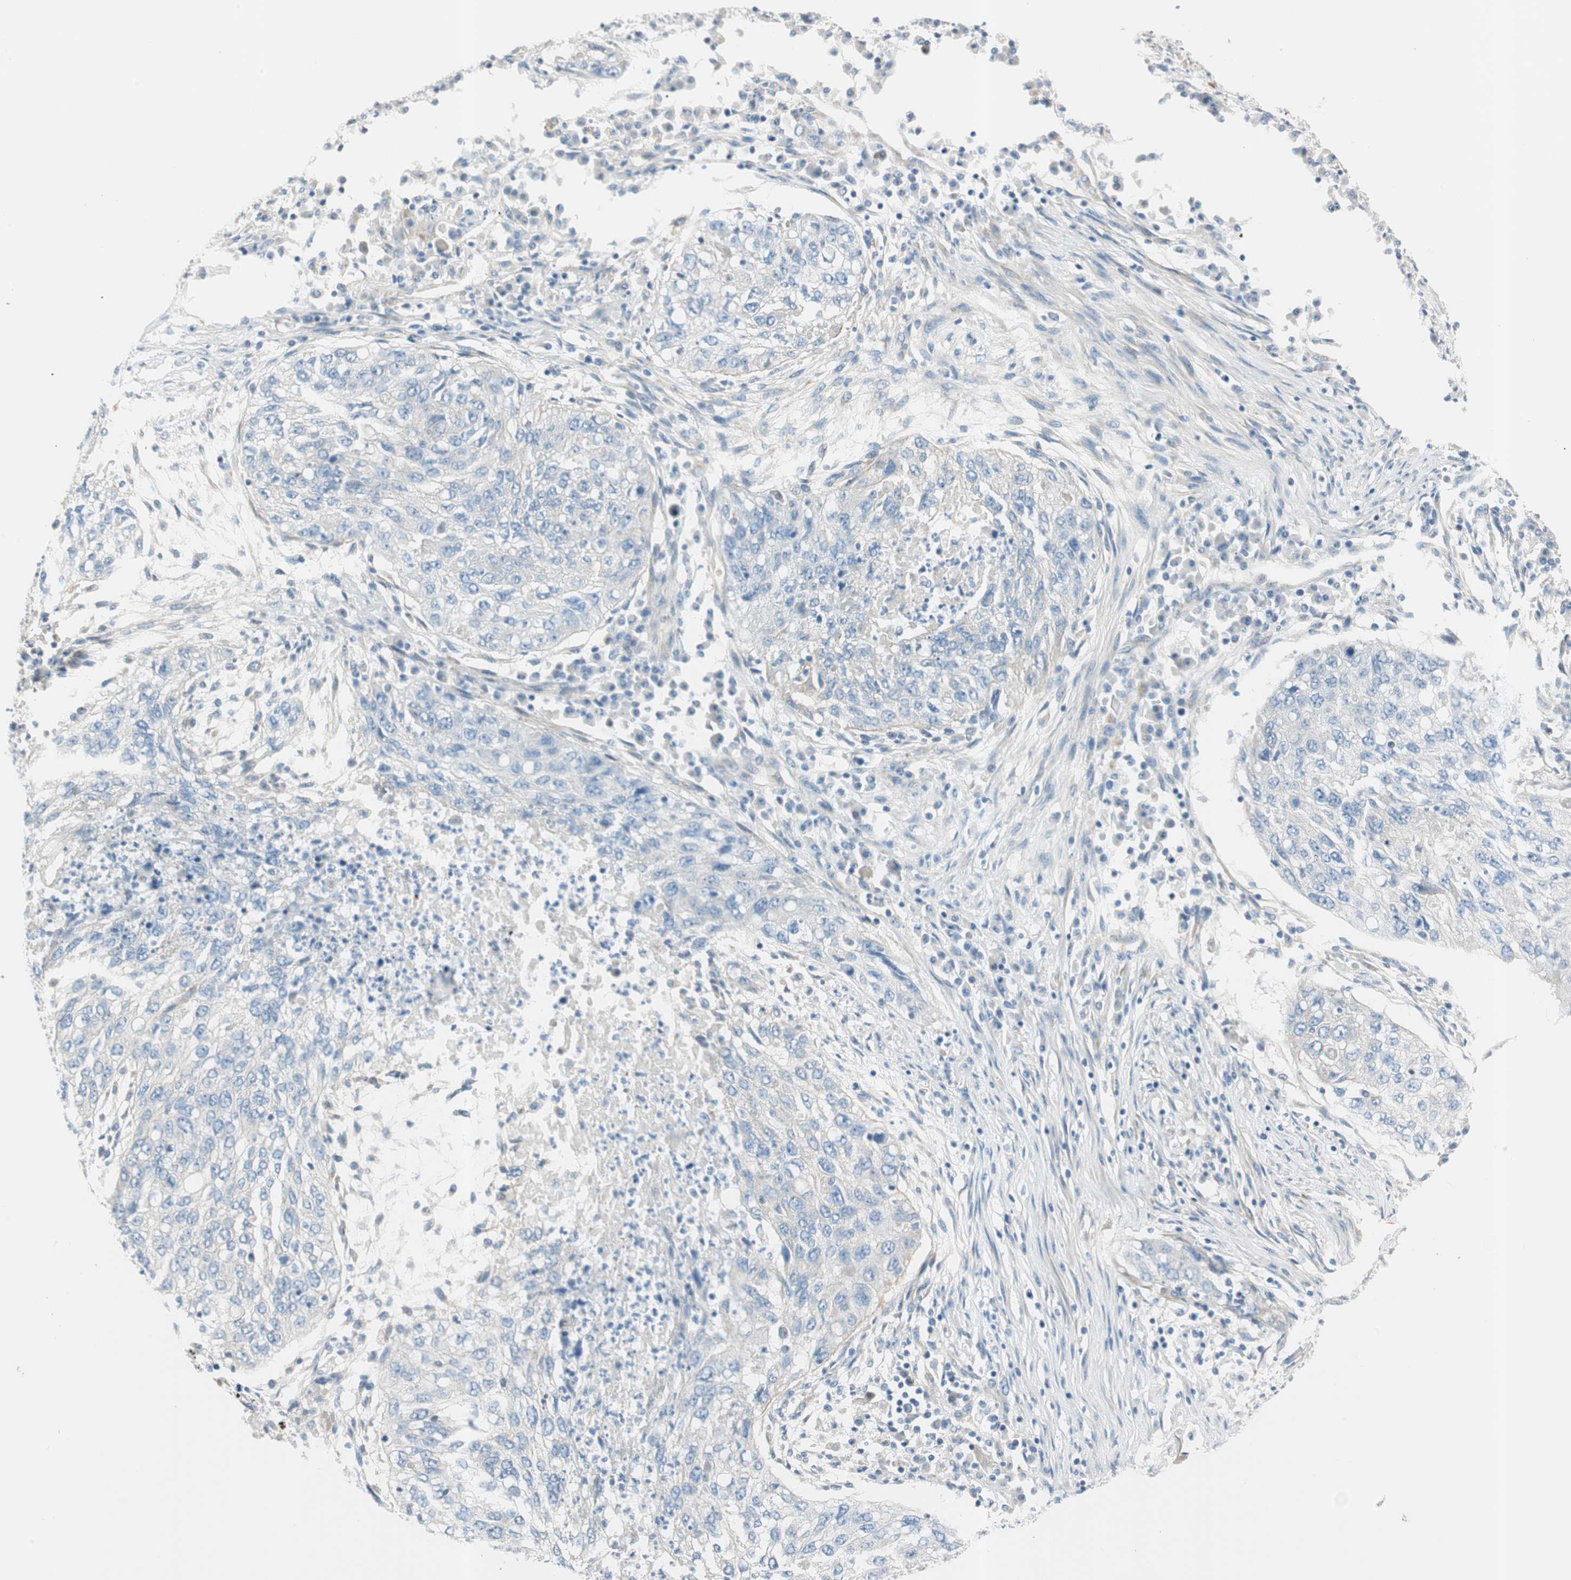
{"staining": {"intensity": "negative", "quantity": "none", "location": "none"}, "tissue": "lung cancer", "cell_type": "Tumor cells", "image_type": "cancer", "snomed": [{"axis": "morphology", "description": "Squamous cell carcinoma, NOS"}, {"axis": "topography", "description": "Lung"}], "caption": "Lung cancer stained for a protein using immunohistochemistry reveals no staining tumor cells.", "gene": "CDK3", "patient": {"sex": "female", "age": 63}}